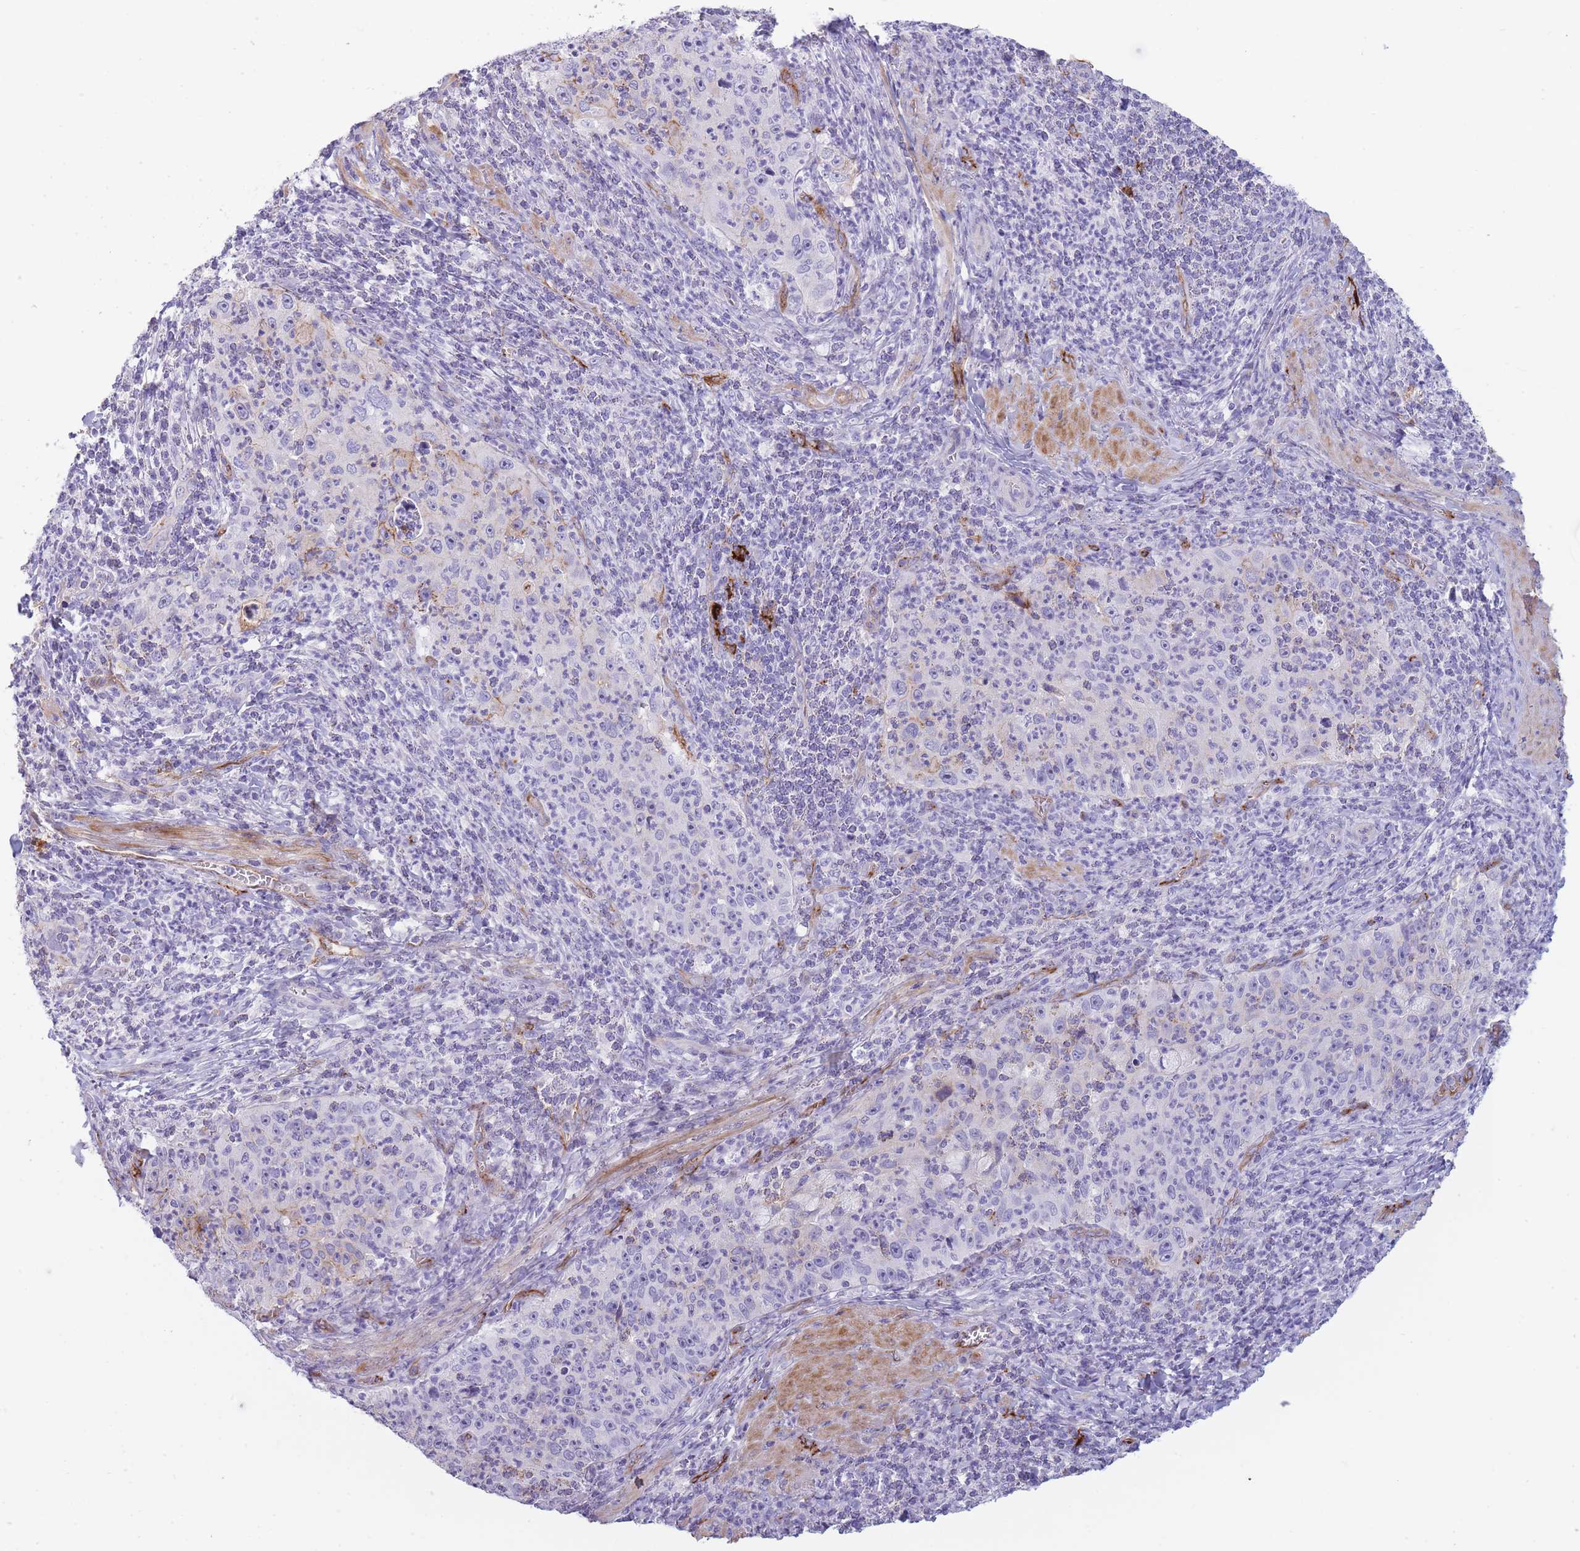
{"staining": {"intensity": "negative", "quantity": "none", "location": "none"}, "tissue": "cervical cancer", "cell_type": "Tumor cells", "image_type": "cancer", "snomed": [{"axis": "morphology", "description": "Squamous cell carcinoma, NOS"}, {"axis": "topography", "description": "Cervix"}], "caption": "Immunohistochemical staining of human cervical cancer (squamous cell carcinoma) exhibits no significant positivity in tumor cells. The staining is performed using DAB (3,3'-diaminobenzidine) brown chromogen with nuclei counter-stained in using hematoxylin.", "gene": "UTP14A", "patient": {"sex": "female", "age": 30}}